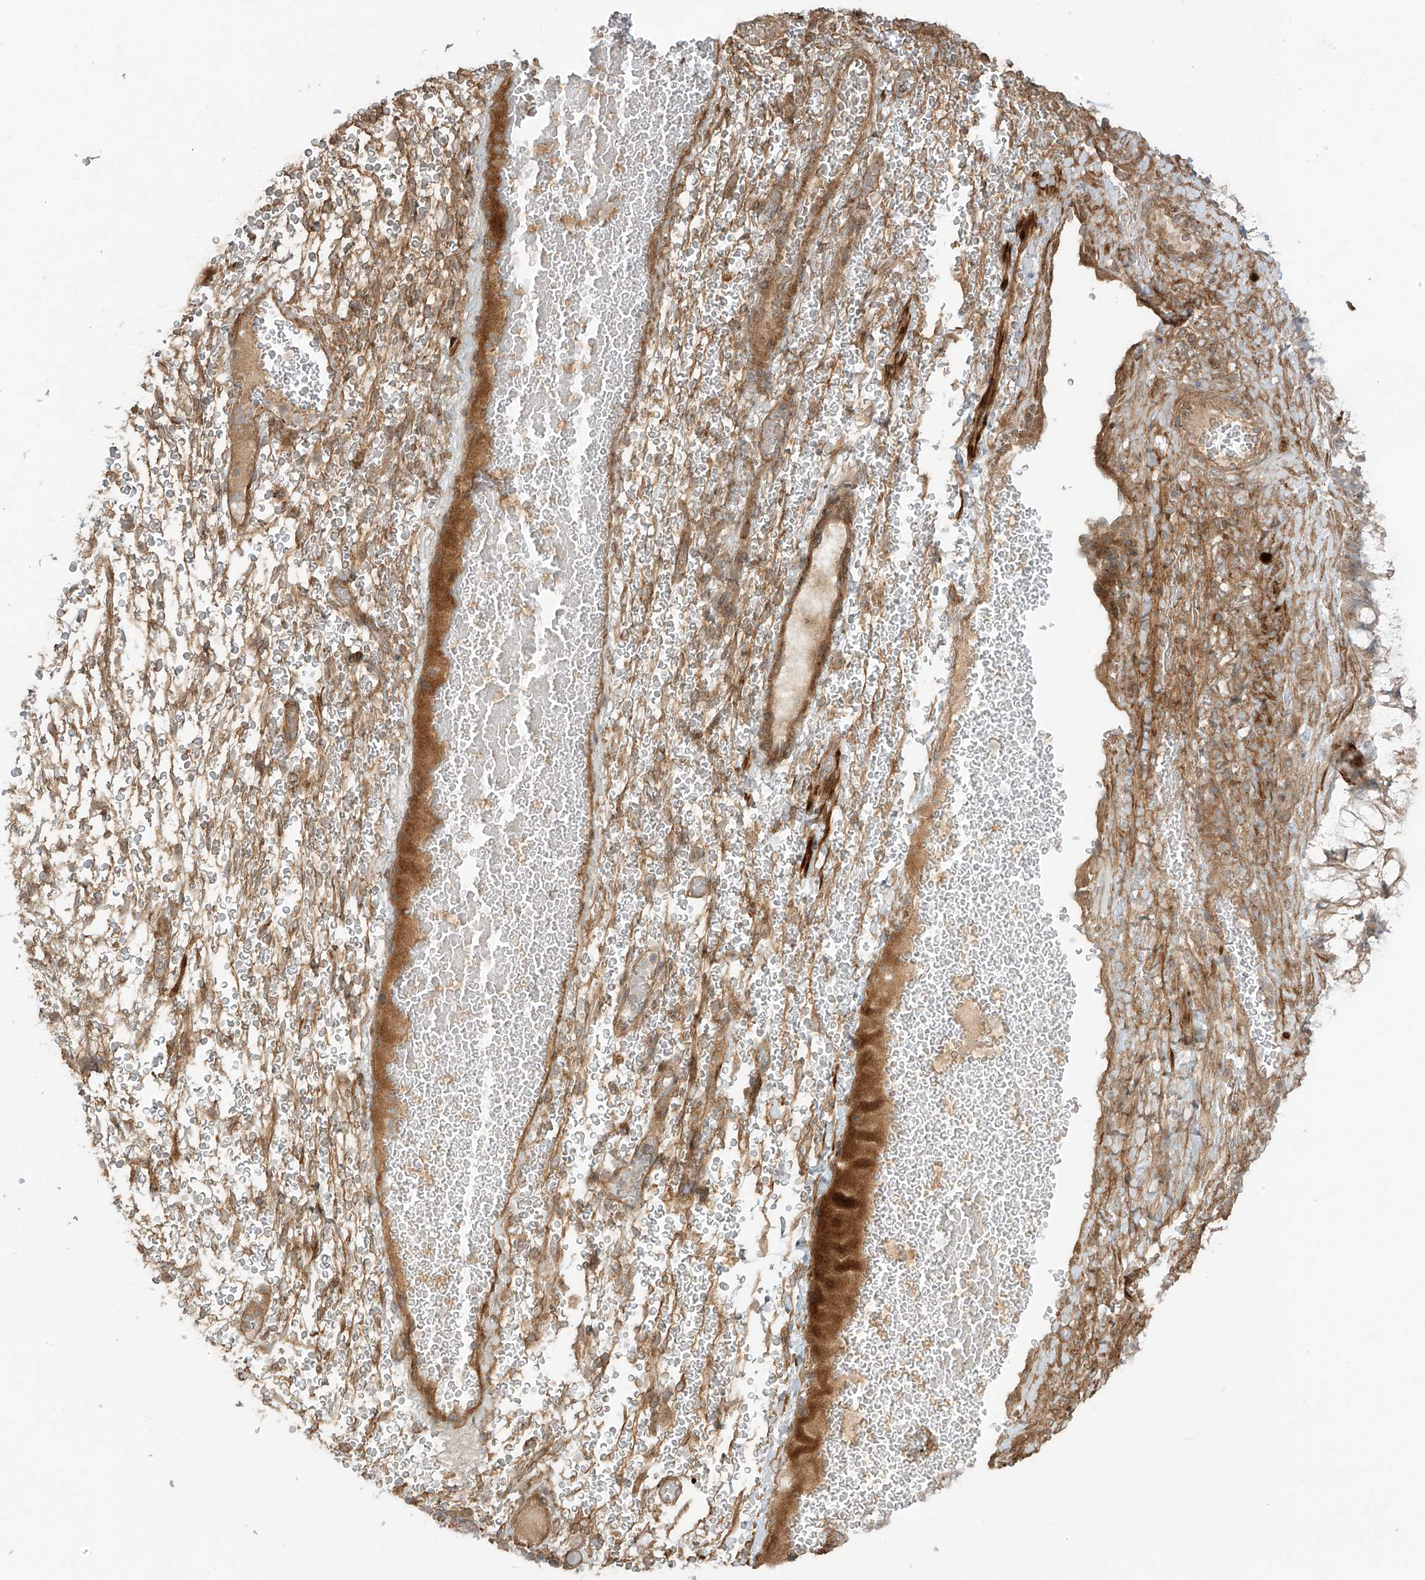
{"staining": {"intensity": "moderate", "quantity": ">75%", "location": "cytoplasmic/membranous"}, "tissue": "ovarian cancer", "cell_type": "Tumor cells", "image_type": "cancer", "snomed": [{"axis": "morphology", "description": "Cystadenocarcinoma, mucinous, NOS"}, {"axis": "topography", "description": "Ovary"}], "caption": "The image displays staining of ovarian cancer, revealing moderate cytoplasmic/membranous protein expression (brown color) within tumor cells. (Stains: DAB (3,3'-diaminobenzidine) in brown, nuclei in blue, Microscopy: brightfield microscopy at high magnification).", "gene": "ENTR1", "patient": {"sex": "female", "age": 37}}